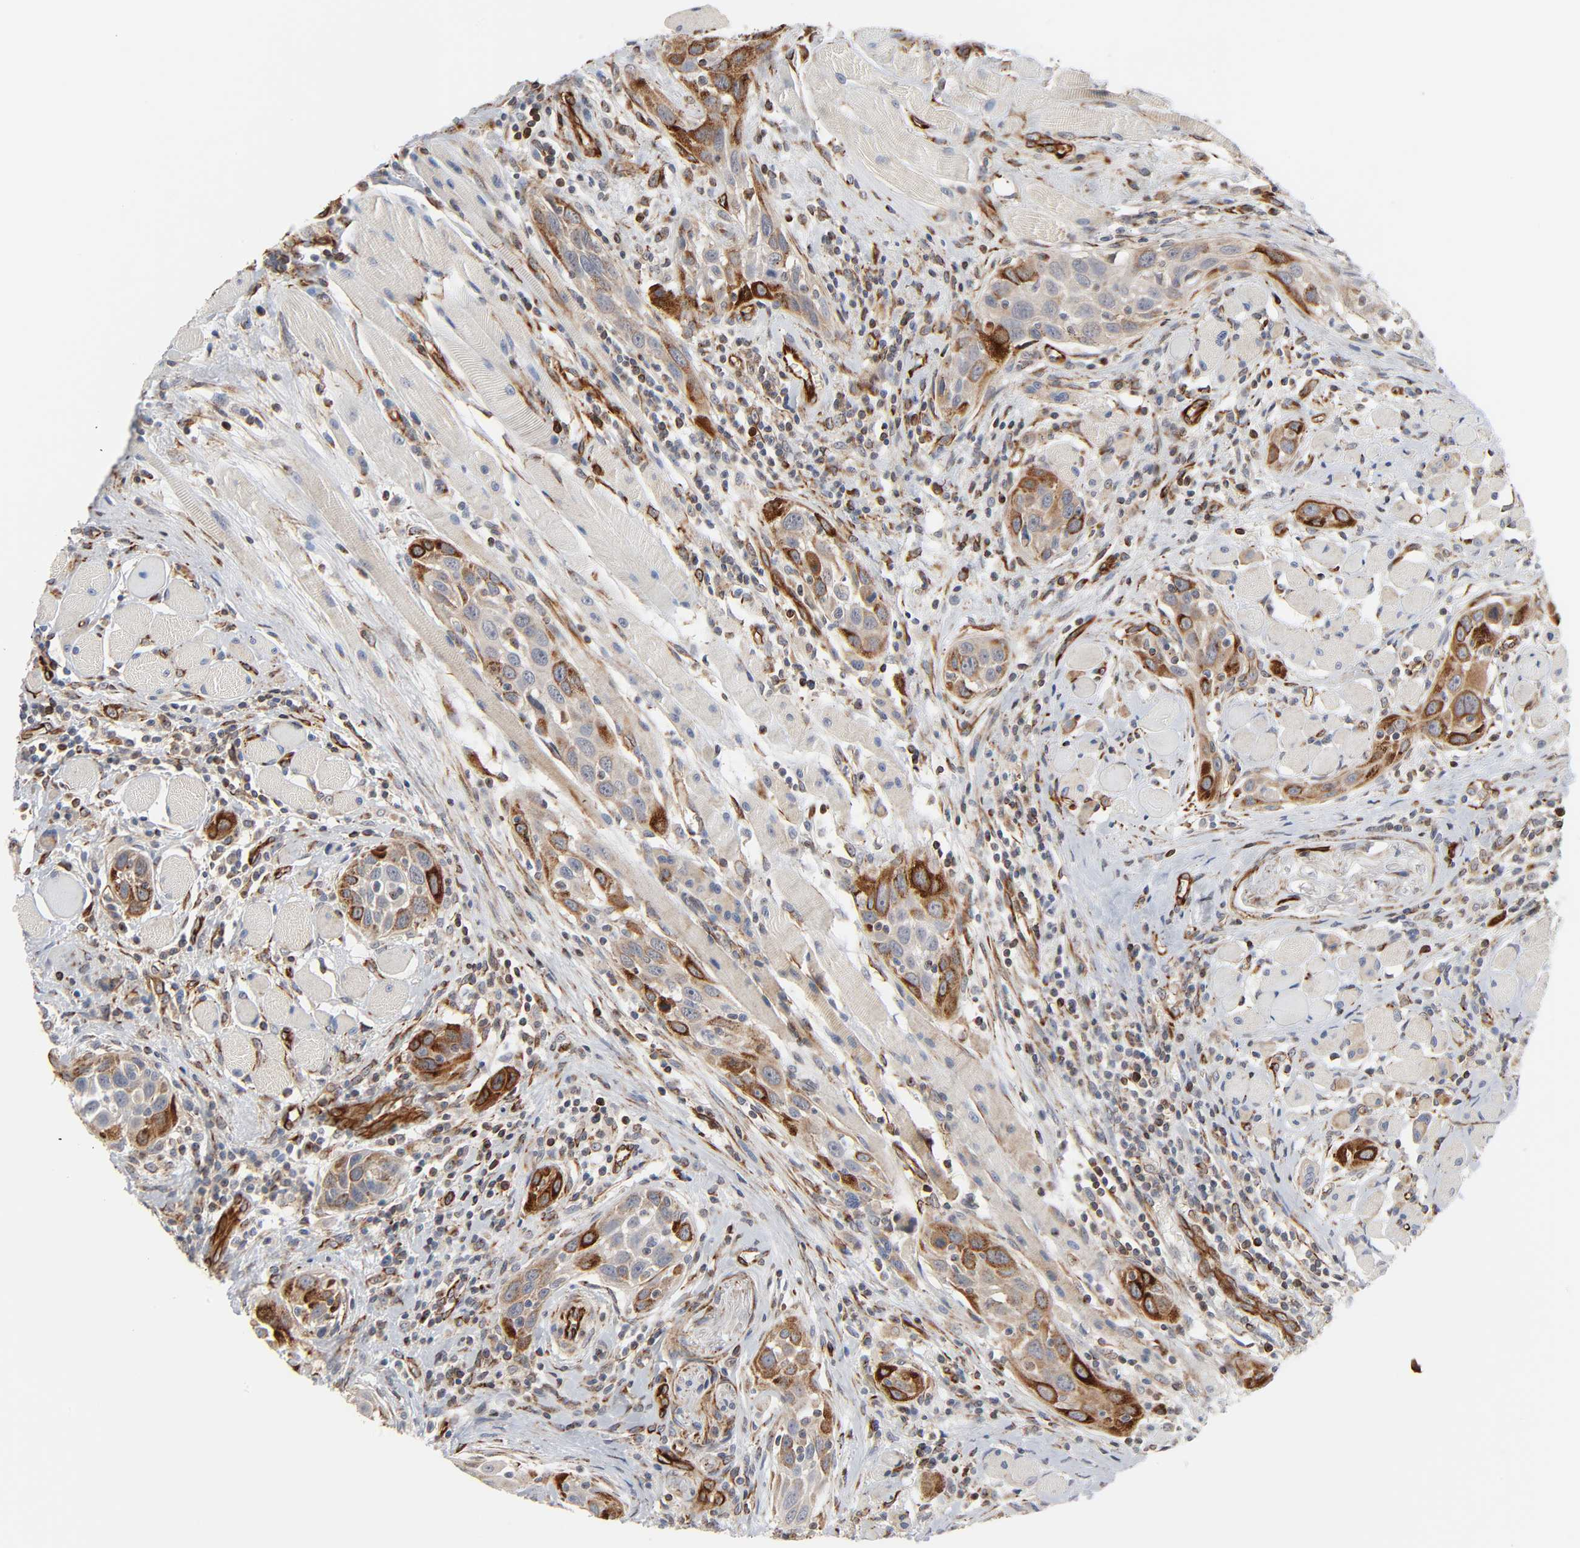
{"staining": {"intensity": "strong", "quantity": ">75%", "location": "cytoplasmic/membranous"}, "tissue": "head and neck cancer", "cell_type": "Tumor cells", "image_type": "cancer", "snomed": [{"axis": "morphology", "description": "Squamous cell carcinoma, NOS"}, {"axis": "topography", "description": "Oral tissue"}, {"axis": "topography", "description": "Head-Neck"}], "caption": "Protein staining shows strong cytoplasmic/membranous positivity in about >75% of tumor cells in squamous cell carcinoma (head and neck).", "gene": "REEP6", "patient": {"sex": "female", "age": 50}}